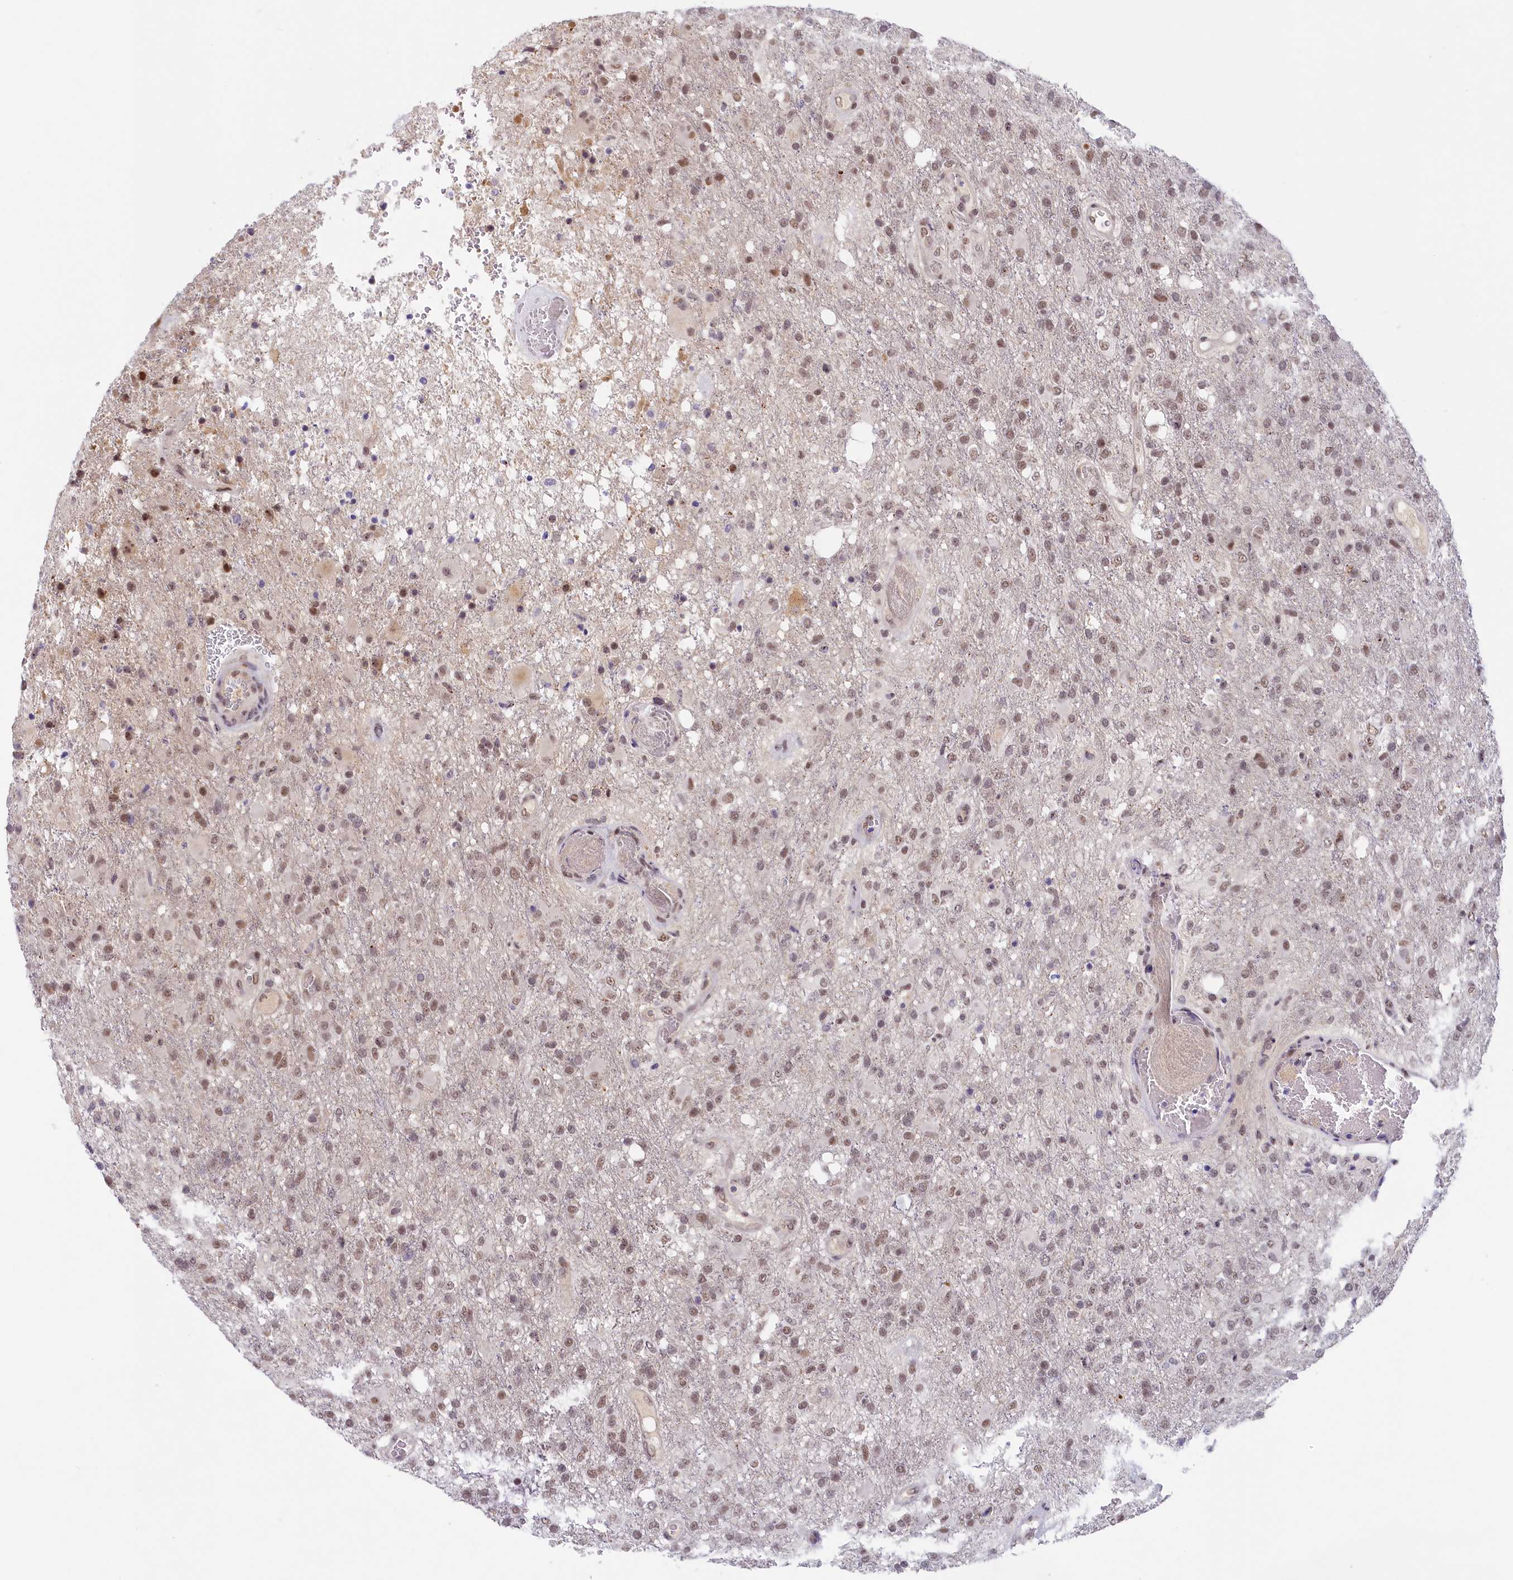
{"staining": {"intensity": "moderate", "quantity": ">75%", "location": "nuclear"}, "tissue": "glioma", "cell_type": "Tumor cells", "image_type": "cancer", "snomed": [{"axis": "morphology", "description": "Glioma, malignant, High grade"}, {"axis": "topography", "description": "Brain"}], "caption": "This micrograph displays immunohistochemistry staining of high-grade glioma (malignant), with medium moderate nuclear positivity in approximately >75% of tumor cells.", "gene": "SEC31B", "patient": {"sex": "female", "age": 74}}